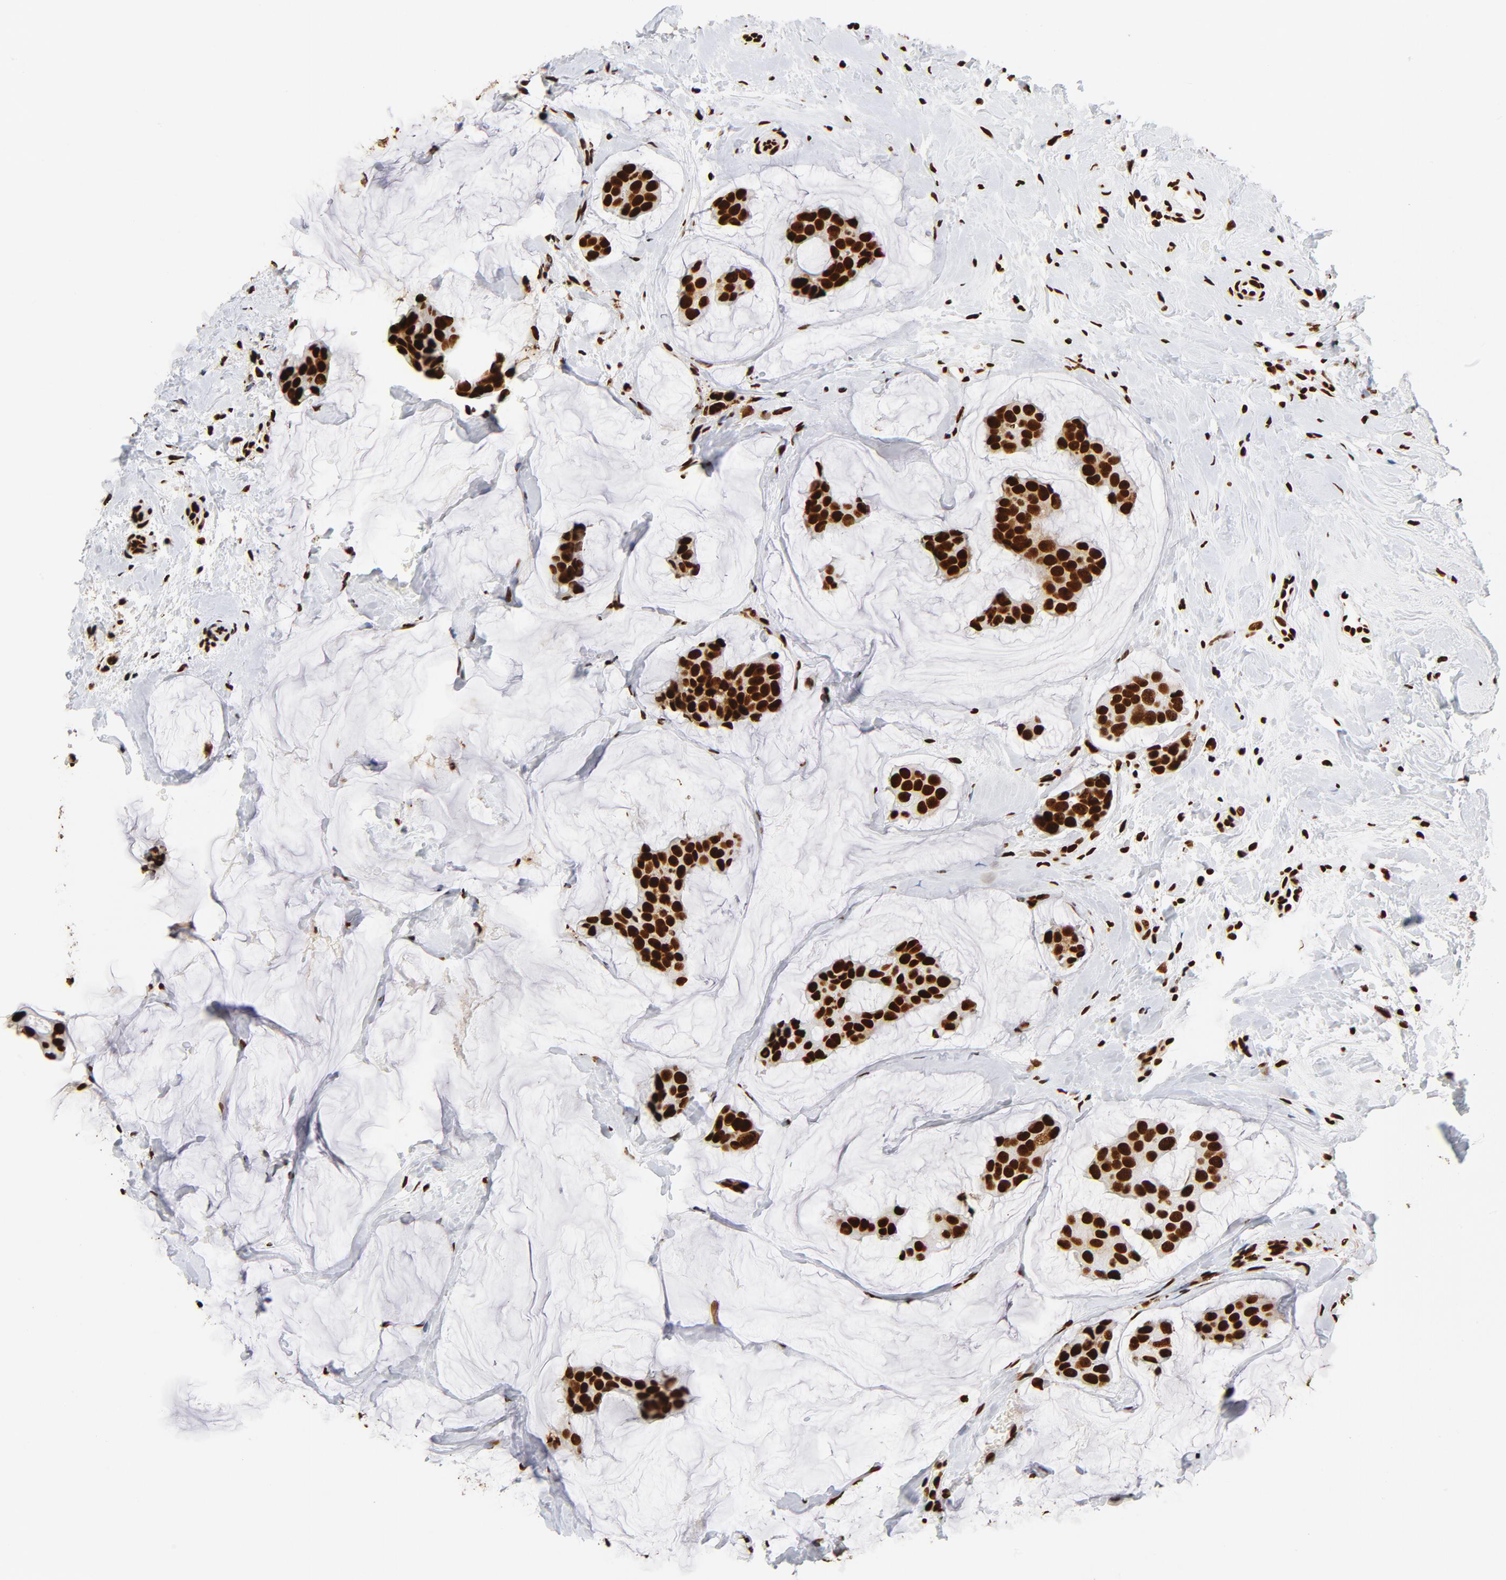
{"staining": {"intensity": "strong", "quantity": ">75%", "location": "nuclear"}, "tissue": "breast cancer", "cell_type": "Tumor cells", "image_type": "cancer", "snomed": [{"axis": "morphology", "description": "Normal tissue, NOS"}, {"axis": "morphology", "description": "Duct carcinoma"}, {"axis": "topography", "description": "Breast"}], "caption": "A brown stain shows strong nuclear expression of a protein in intraductal carcinoma (breast) tumor cells.", "gene": "XRCC6", "patient": {"sex": "female", "age": 50}}